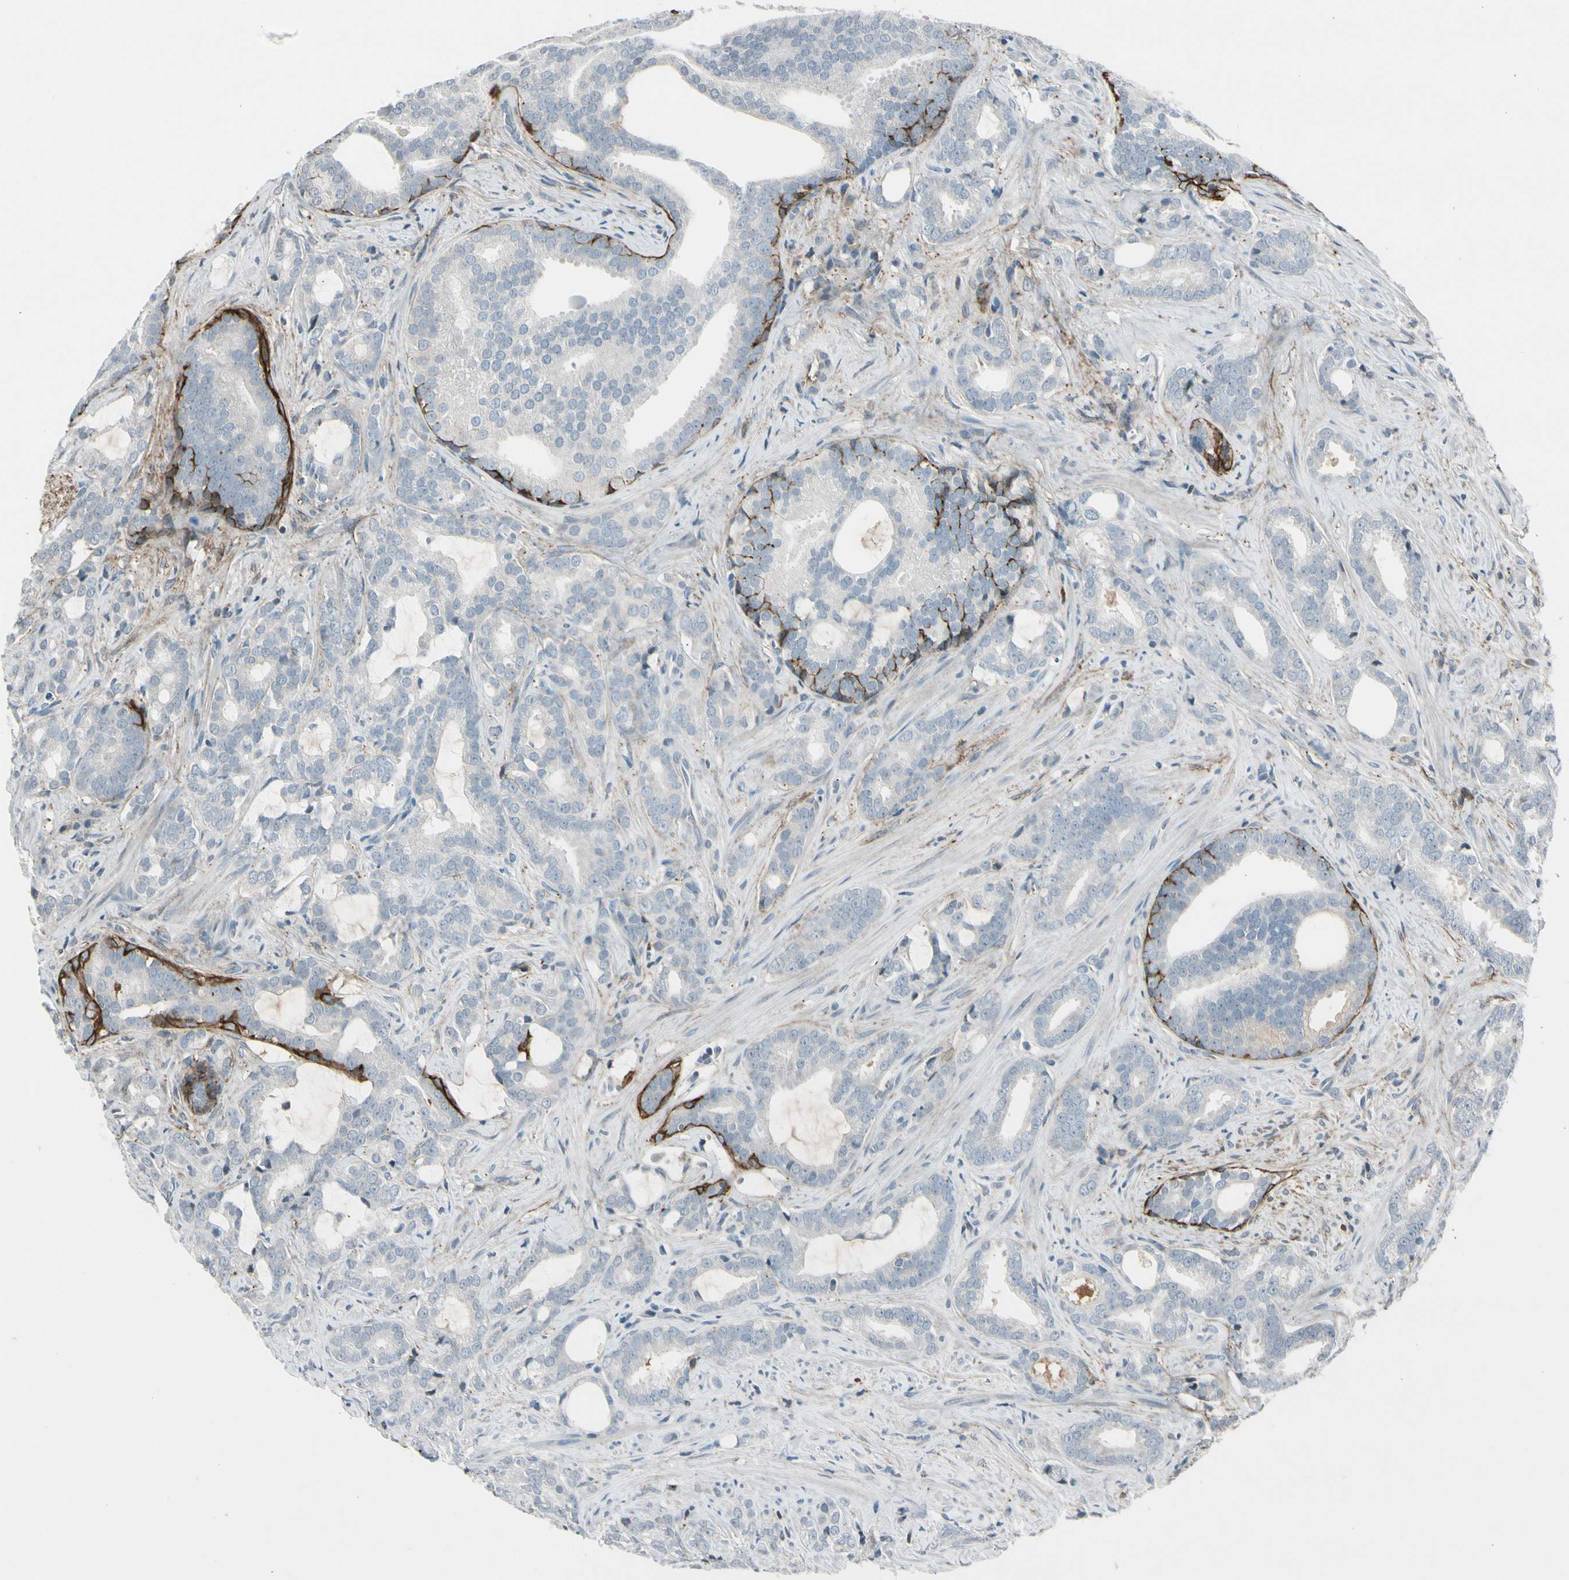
{"staining": {"intensity": "negative", "quantity": "none", "location": "none"}, "tissue": "prostate cancer", "cell_type": "Tumor cells", "image_type": "cancer", "snomed": [{"axis": "morphology", "description": "Adenocarcinoma, Low grade"}, {"axis": "topography", "description": "Prostate"}], "caption": "An IHC photomicrograph of prostate cancer is shown. There is no staining in tumor cells of prostate cancer.", "gene": "PDPN", "patient": {"sex": "male", "age": 58}}